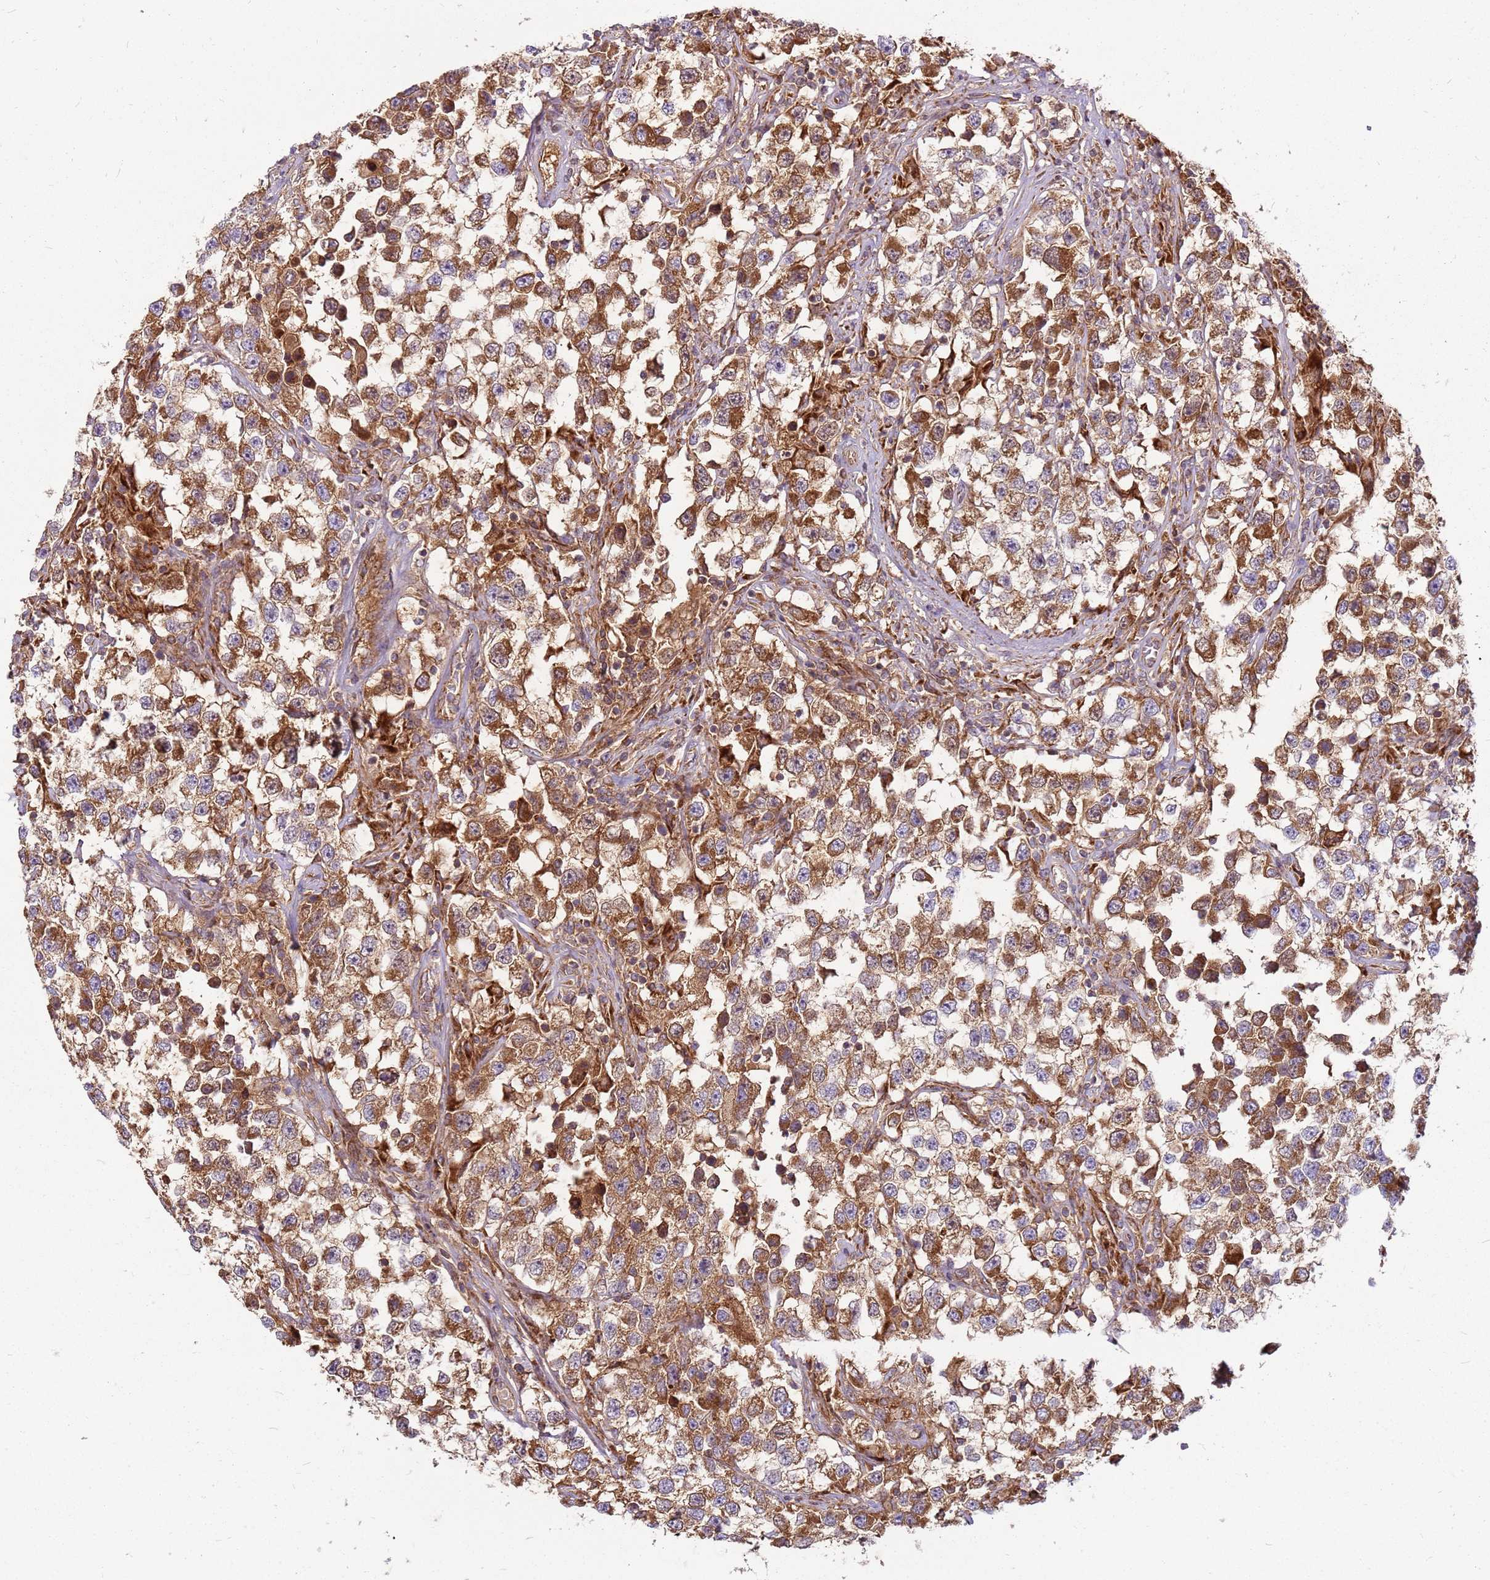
{"staining": {"intensity": "moderate", "quantity": ">75%", "location": "cytoplasmic/membranous"}, "tissue": "testis cancer", "cell_type": "Tumor cells", "image_type": "cancer", "snomed": [{"axis": "morphology", "description": "Seminoma, NOS"}, {"axis": "topography", "description": "Testis"}], "caption": "Testis cancer stained for a protein (brown) shows moderate cytoplasmic/membranous positive expression in approximately >75% of tumor cells.", "gene": "CCDC159", "patient": {"sex": "male", "age": 46}}